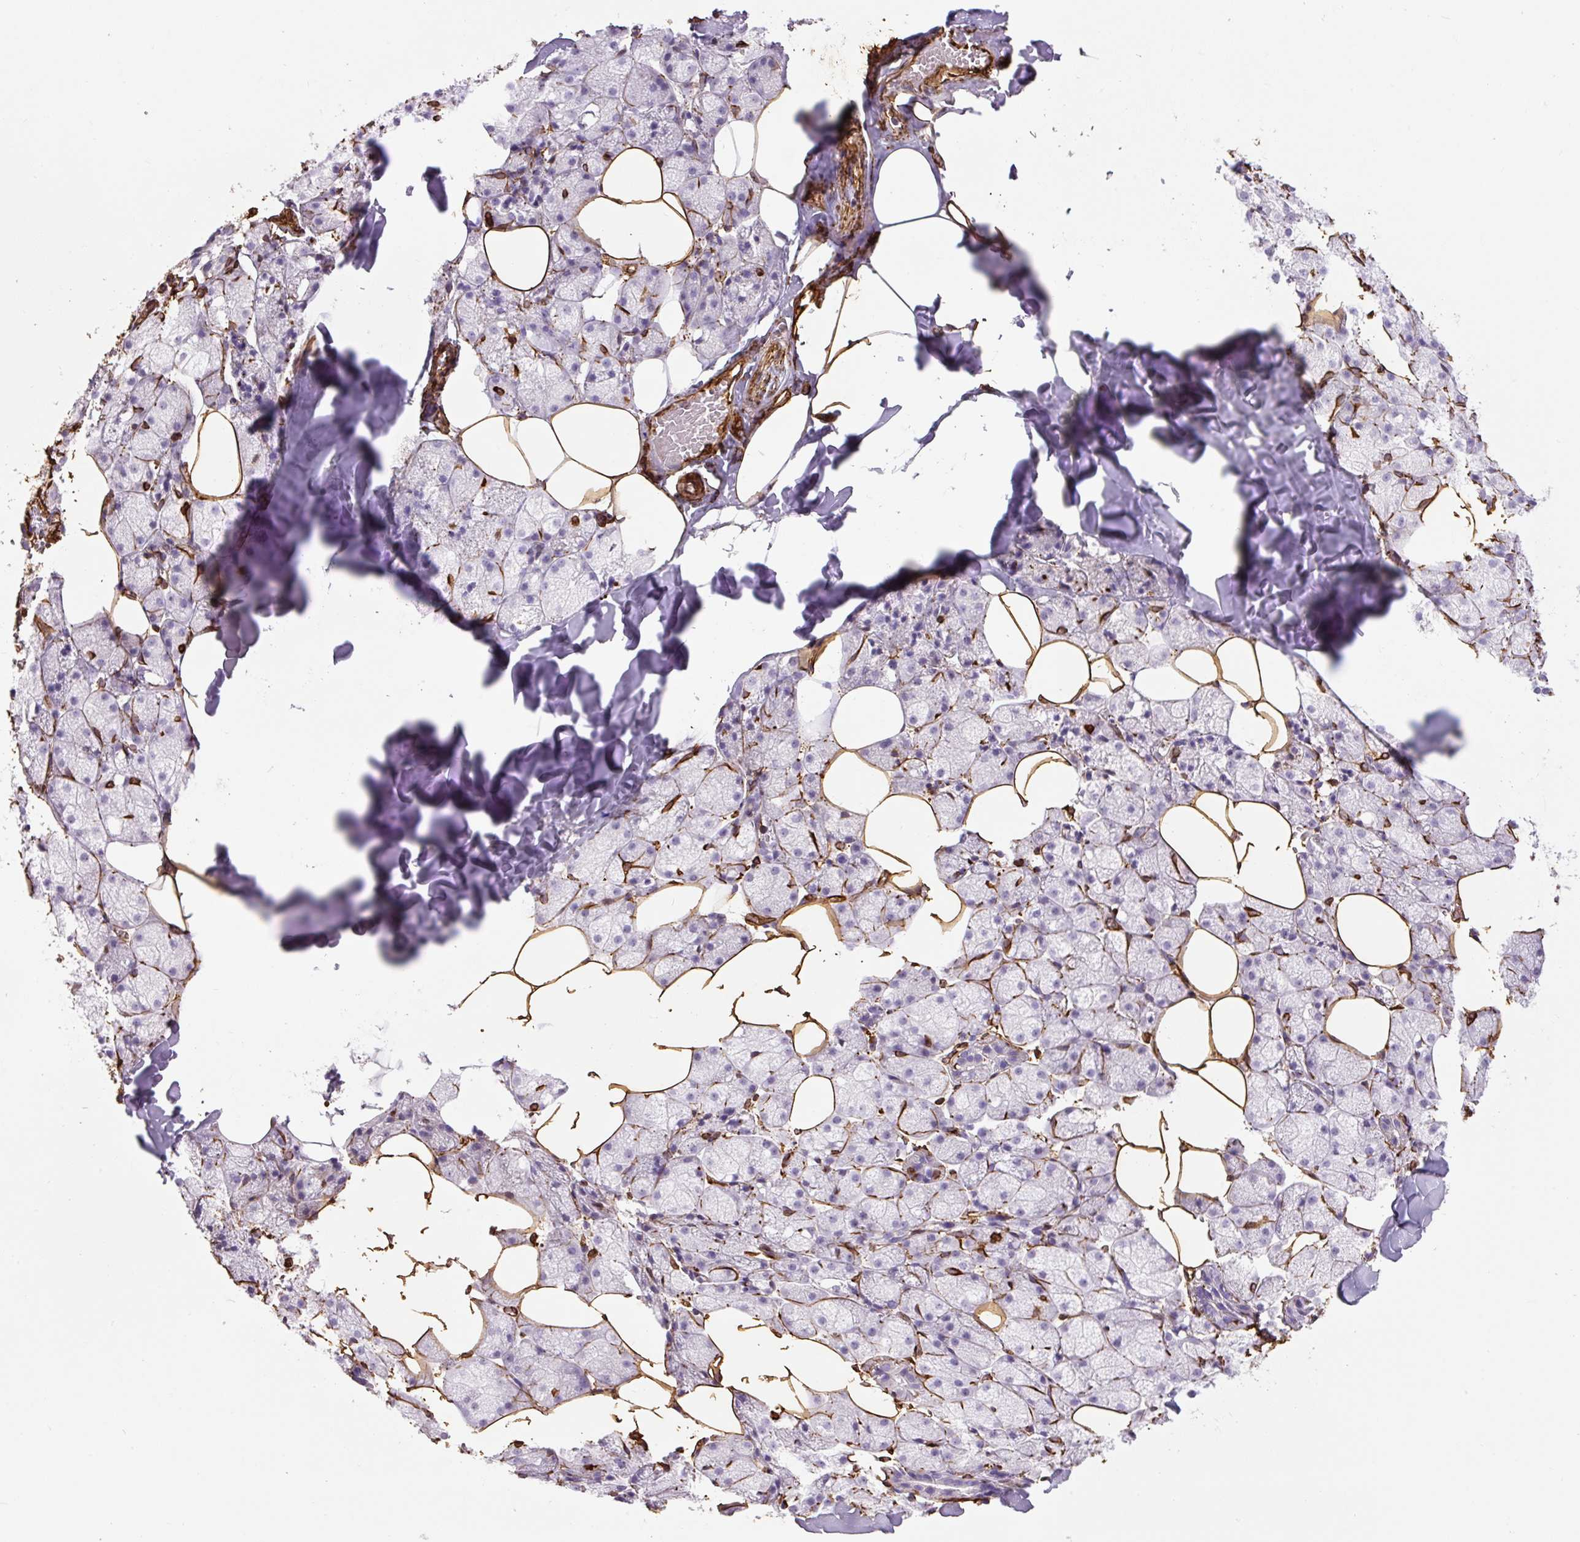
{"staining": {"intensity": "negative", "quantity": "none", "location": "none"}, "tissue": "salivary gland", "cell_type": "Glandular cells", "image_type": "normal", "snomed": [{"axis": "morphology", "description": "Normal tissue, NOS"}, {"axis": "topography", "description": "Salivary gland"}, {"axis": "topography", "description": "Peripheral nerve tissue"}], "caption": "Immunohistochemistry (IHC) micrograph of normal human salivary gland stained for a protein (brown), which reveals no expression in glandular cells.", "gene": "VIM", "patient": {"sex": "male", "age": 38}}